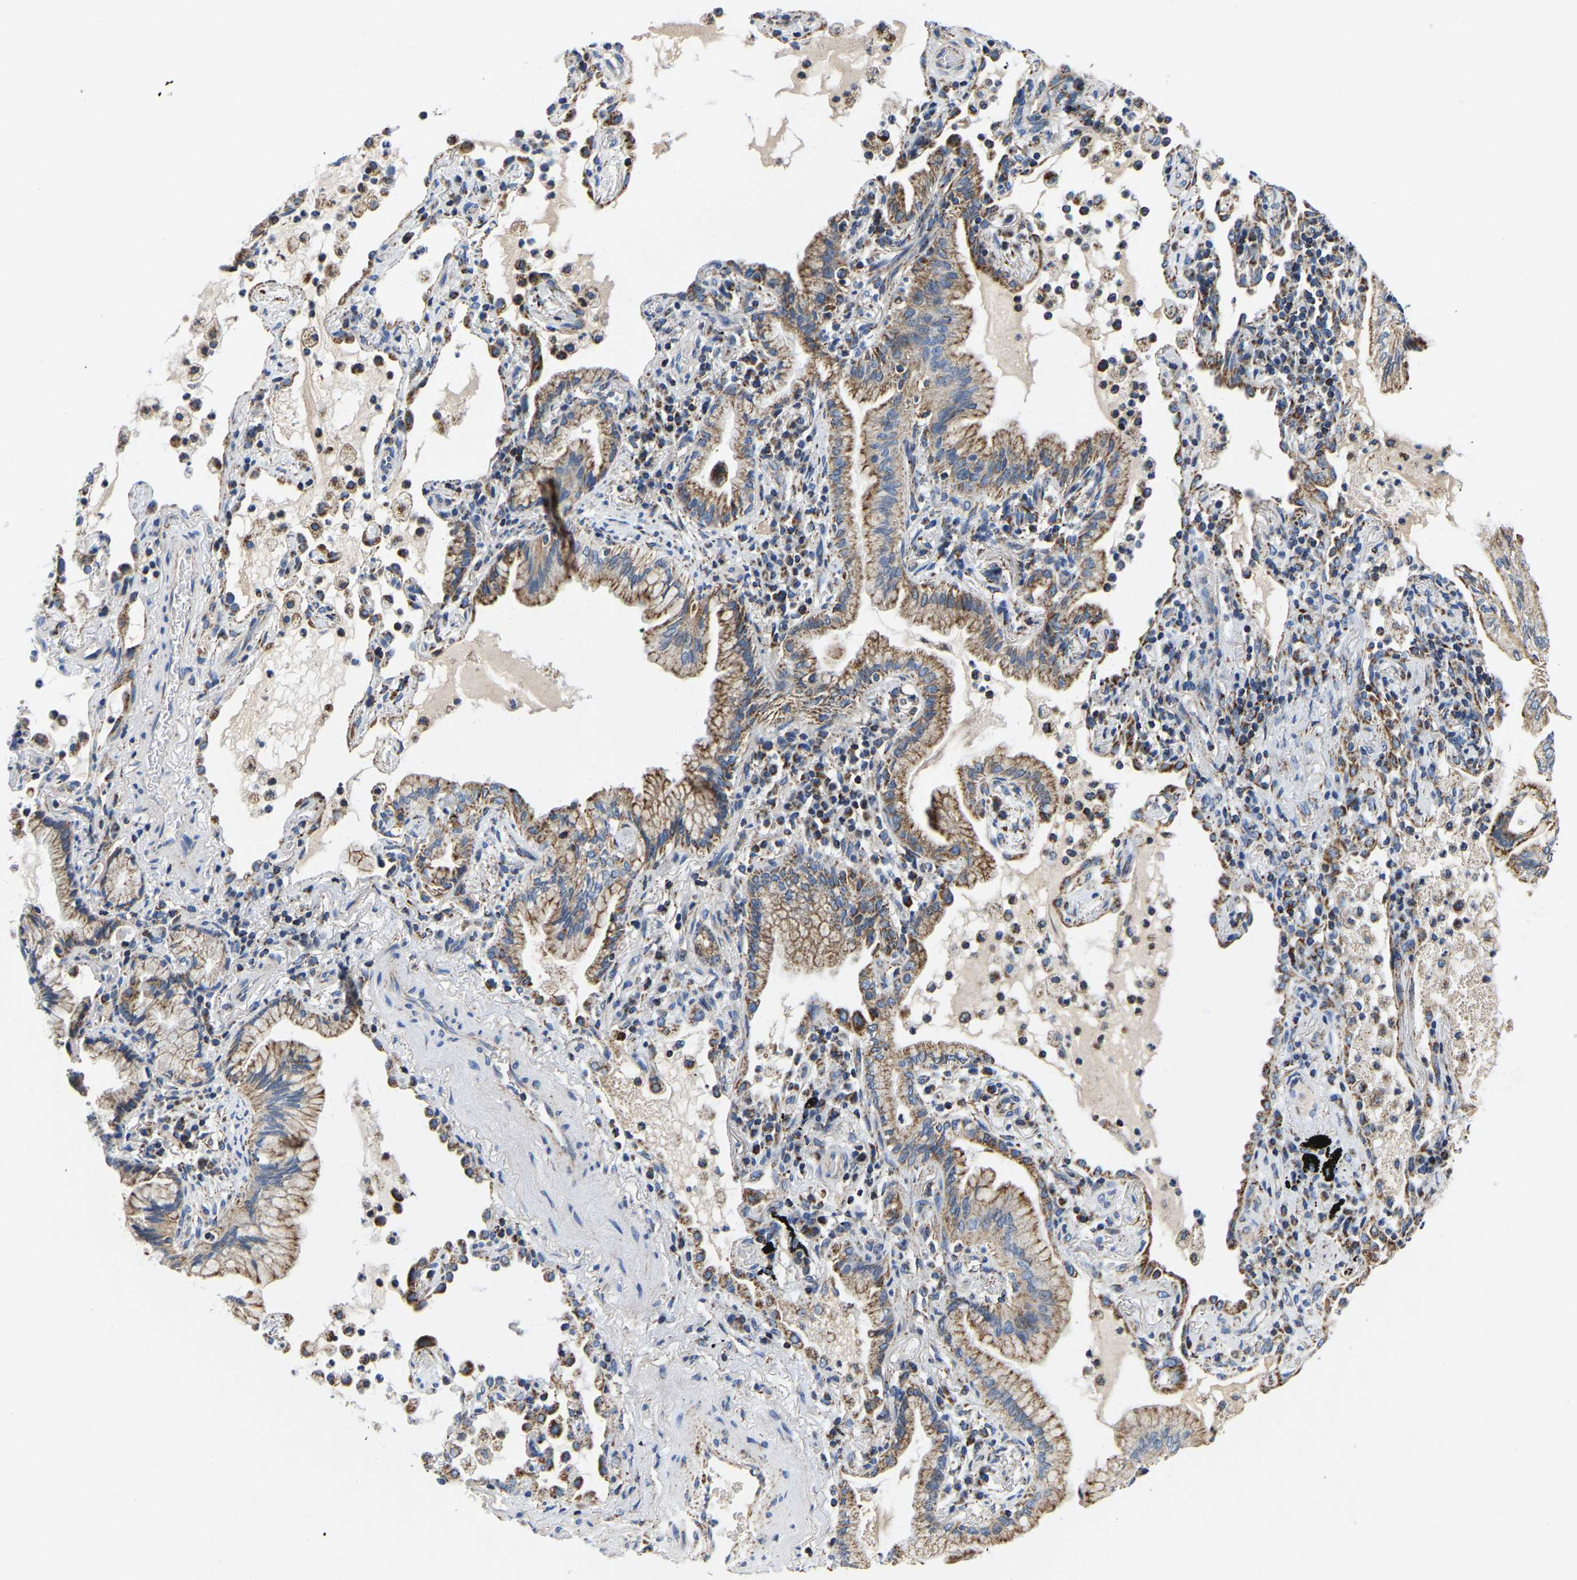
{"staining": {"intensity": "moderate", "quantity": ">75%", "location": "cytoplasmic/membranous"}, "tissue": "lung cancer", "cell_type": "Tumor cells", "image_type": "cancer", "snomed": [{"axis": "morphology", "description": "Adenocarcinoma, NOS"}, {"axis": "topography", "description": "Lung"}], "caption": "Lung cancer stained with immunohistochemistry (IHC) shows moderate cytoplasmic/membranous expression in approximately >75% of tumor cells.", "gene": "SFXN1", "patient": {"sex": "female", "age": 70}}